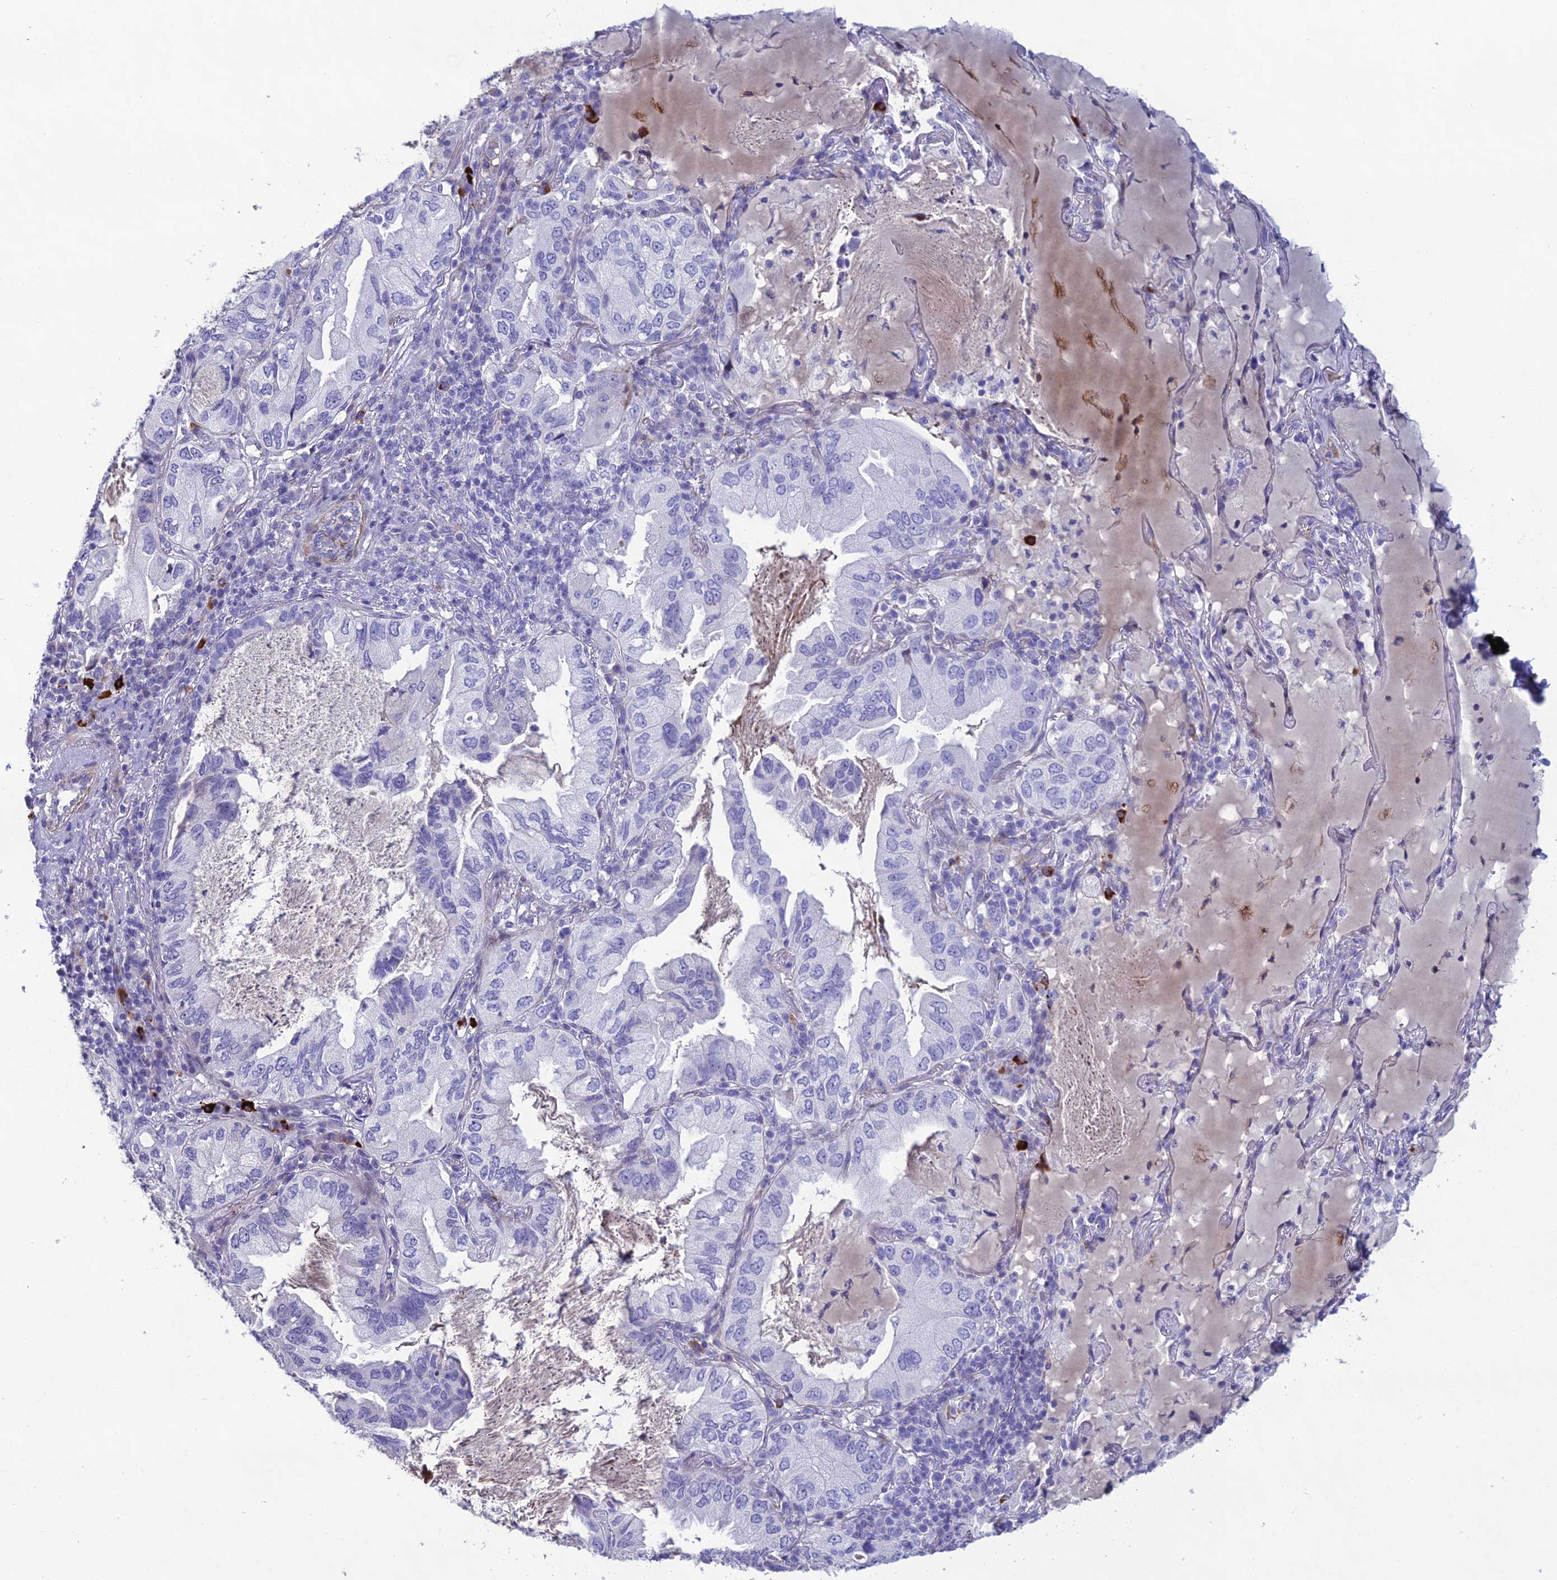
{"staining": {"intensity": "negative", "quantity": "none", "location": "none"}, "tissue": "lung cancer", "cell_type": "Tumor cells", "image_type": "cancer", "snomed": [{"axis": "morphology", "description": "Adenocarcinoma, NOS"}, {"axis": "topography", "description": "Lung"}], "caption": "A high-resolution micrograph shows immunohistochemistry (IHC) staining of lung adenocarcinoma, which exhibits no significant positivity in tumor cells. (Brightfield microscopy of DAB (3,3'-diaminobenzidine) immunohistochemistry at high magnification).", "gene": "OR56B1", "patient": {"sex": "female", "age": 69}}